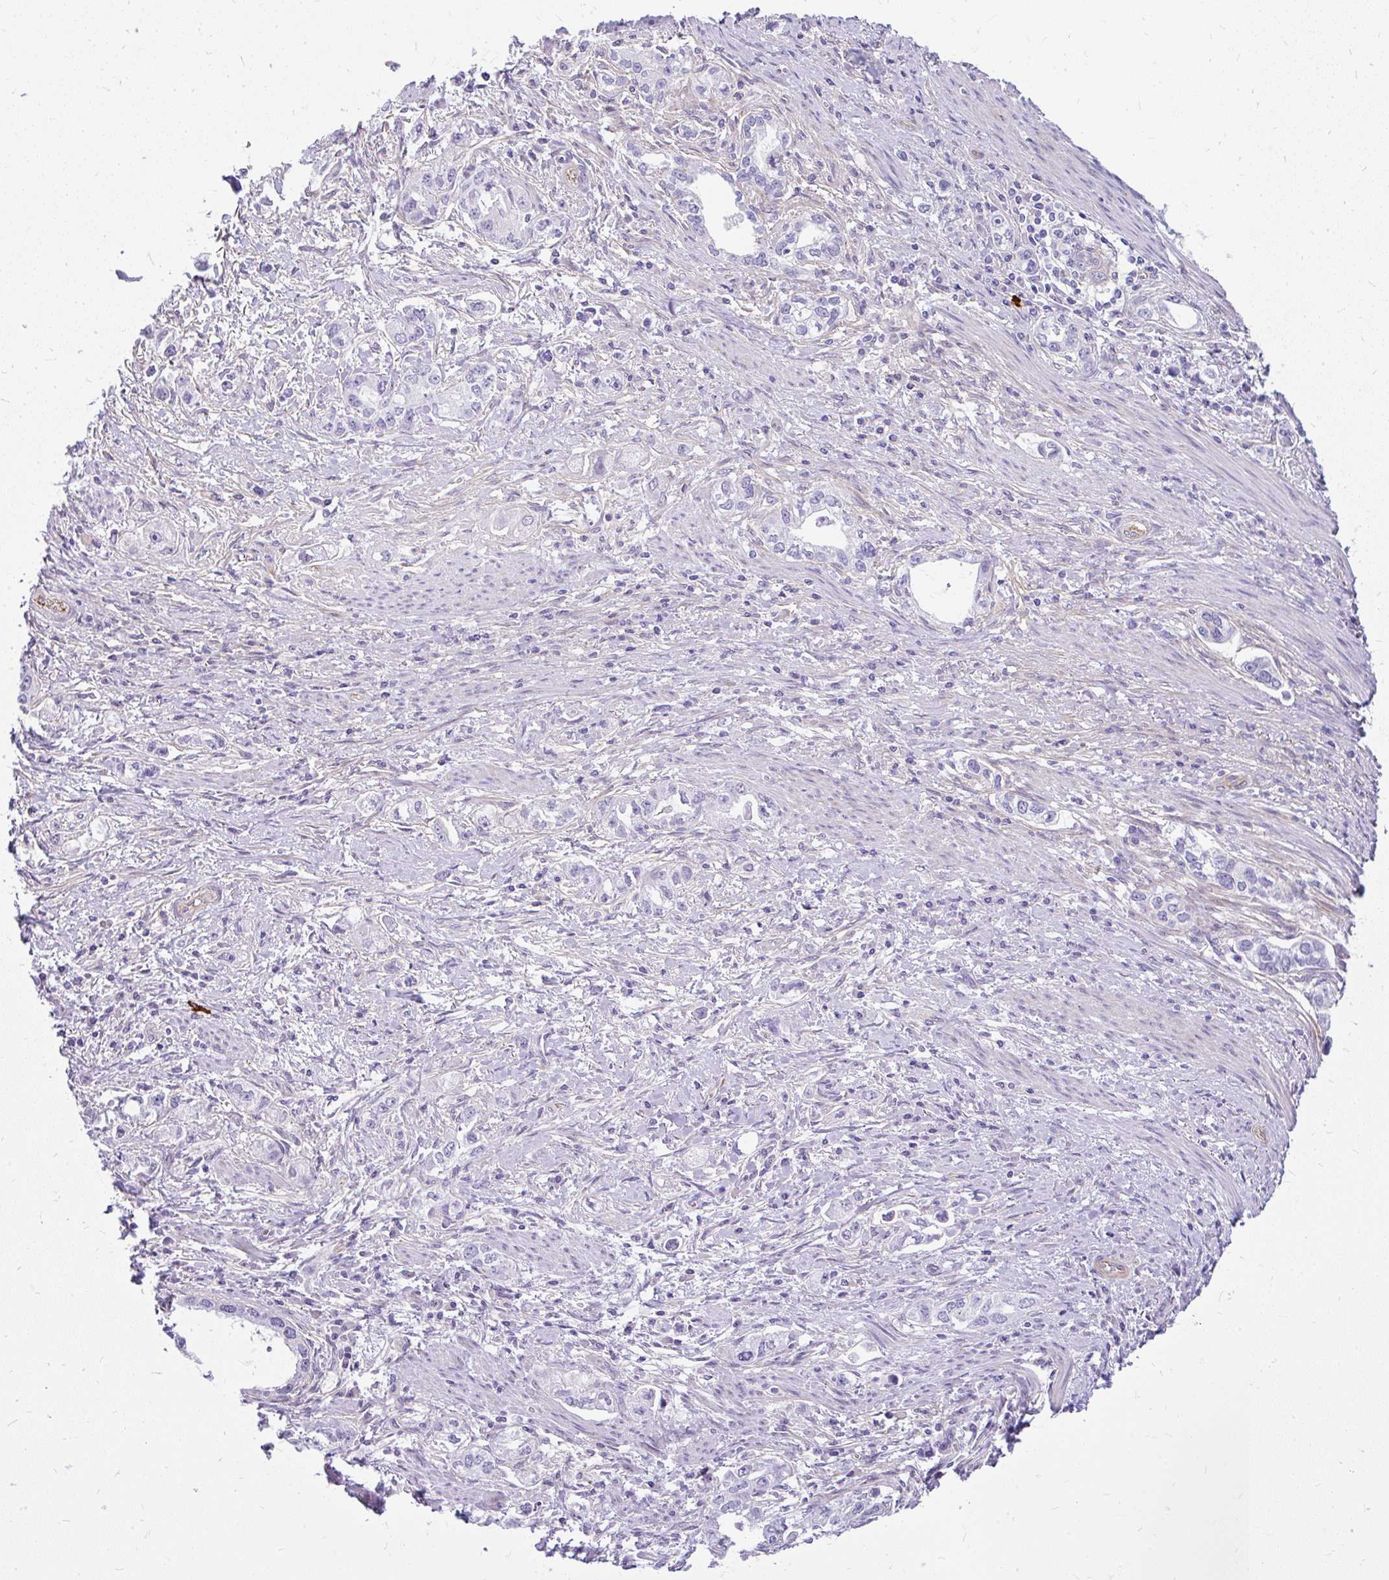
{"staining": {"intensity": "negative", "quantity": "none", "location": "none"}, "tissue": "stomach cancer", "cell_type": "Tumor cells", "image_type": "cancer", "snomed": [{"axis": "morphology", "description": "Adenocarcinoma, NOS"}, {"axis": "topography", "description": "Stomach, lower"}], "caption": "DAB immunohistochemical staining of human stomach cancer shows no significant expression in tumor cells.", "gene": "FAM83C", "patient": {"sex": "female", "age": 93}}